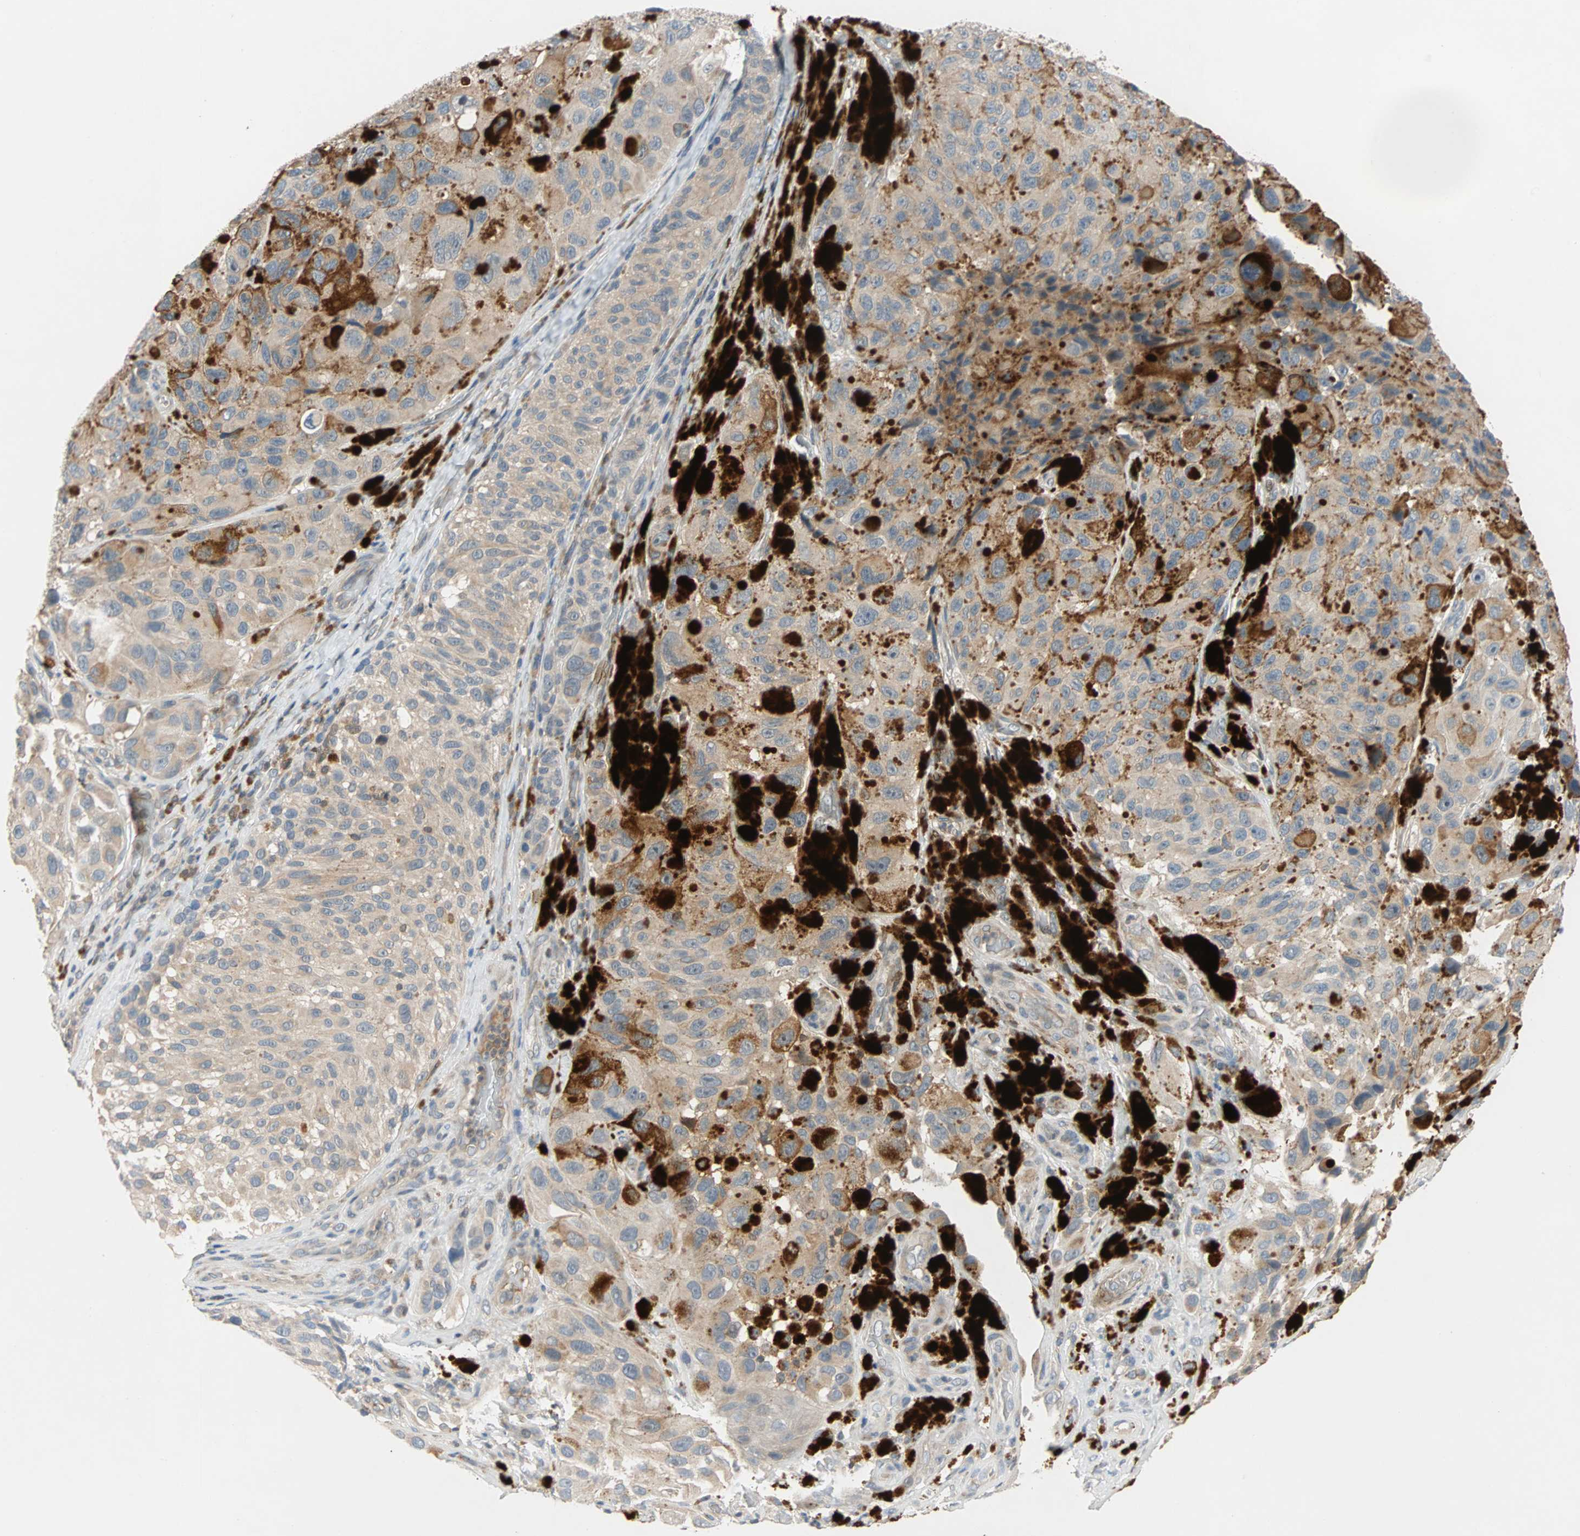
{"staining": {"intensity": "weak", "quantity": ">75%", "location": "cytoplasmic/membranous"}, "tissue": "melanoma", "cell_type": "Tumor cells", "image_type": "cancer", "snomed": [{"axis": "morphology", "description": "Malignant melanoma, NOS"}, {"axis": "topography", "description": "Skin"}], "caption": "Immunohistochemistry image of human malignant melanoma stained for a protein (brown), which displays low levels of weak cytoplasmic/membranous positivity in approximately >75% of tumor cells.", "gene": "MAP4K1", "patient": {"sex": "female", "age": 73}}